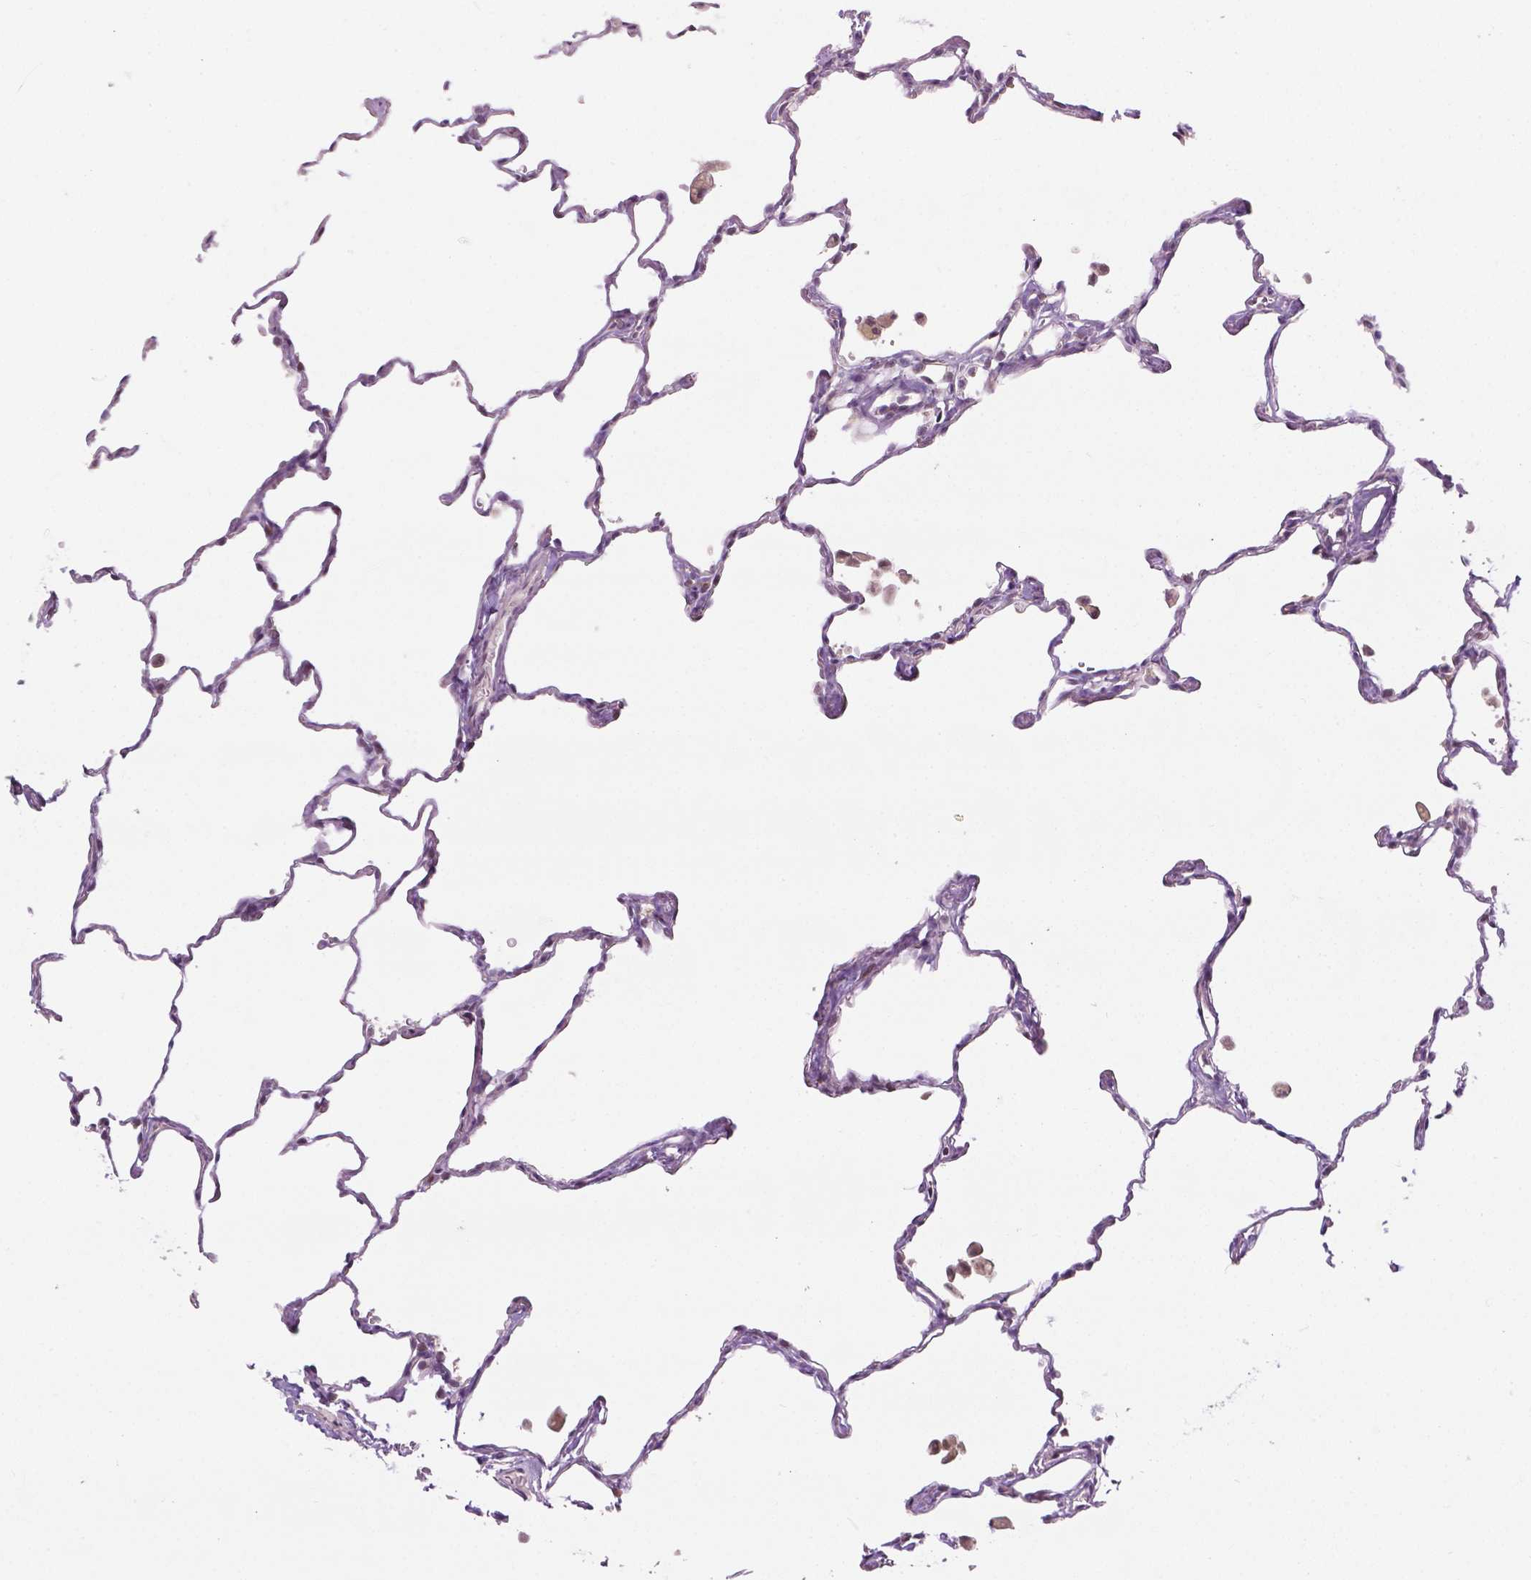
{"staining": {"intensity": "negative", "quantity": "none", "location": "none"}, "tissue": "lung", "cell_type": "Alveolar cells", "image_type": "normal", "snomed": [{"axis": "morphology", "description": "Normal tissue, NOS"}, {"axis": "topography", "description": "Lung"}], "caption": "Immunohistochemistry (IHC) histopathology image of benign lung: human lung stained with DAB reveals no significant protein positivity in alveolar cells.", "gene": "DENND4A", "patient": {"sex": "female", "age": 47}}